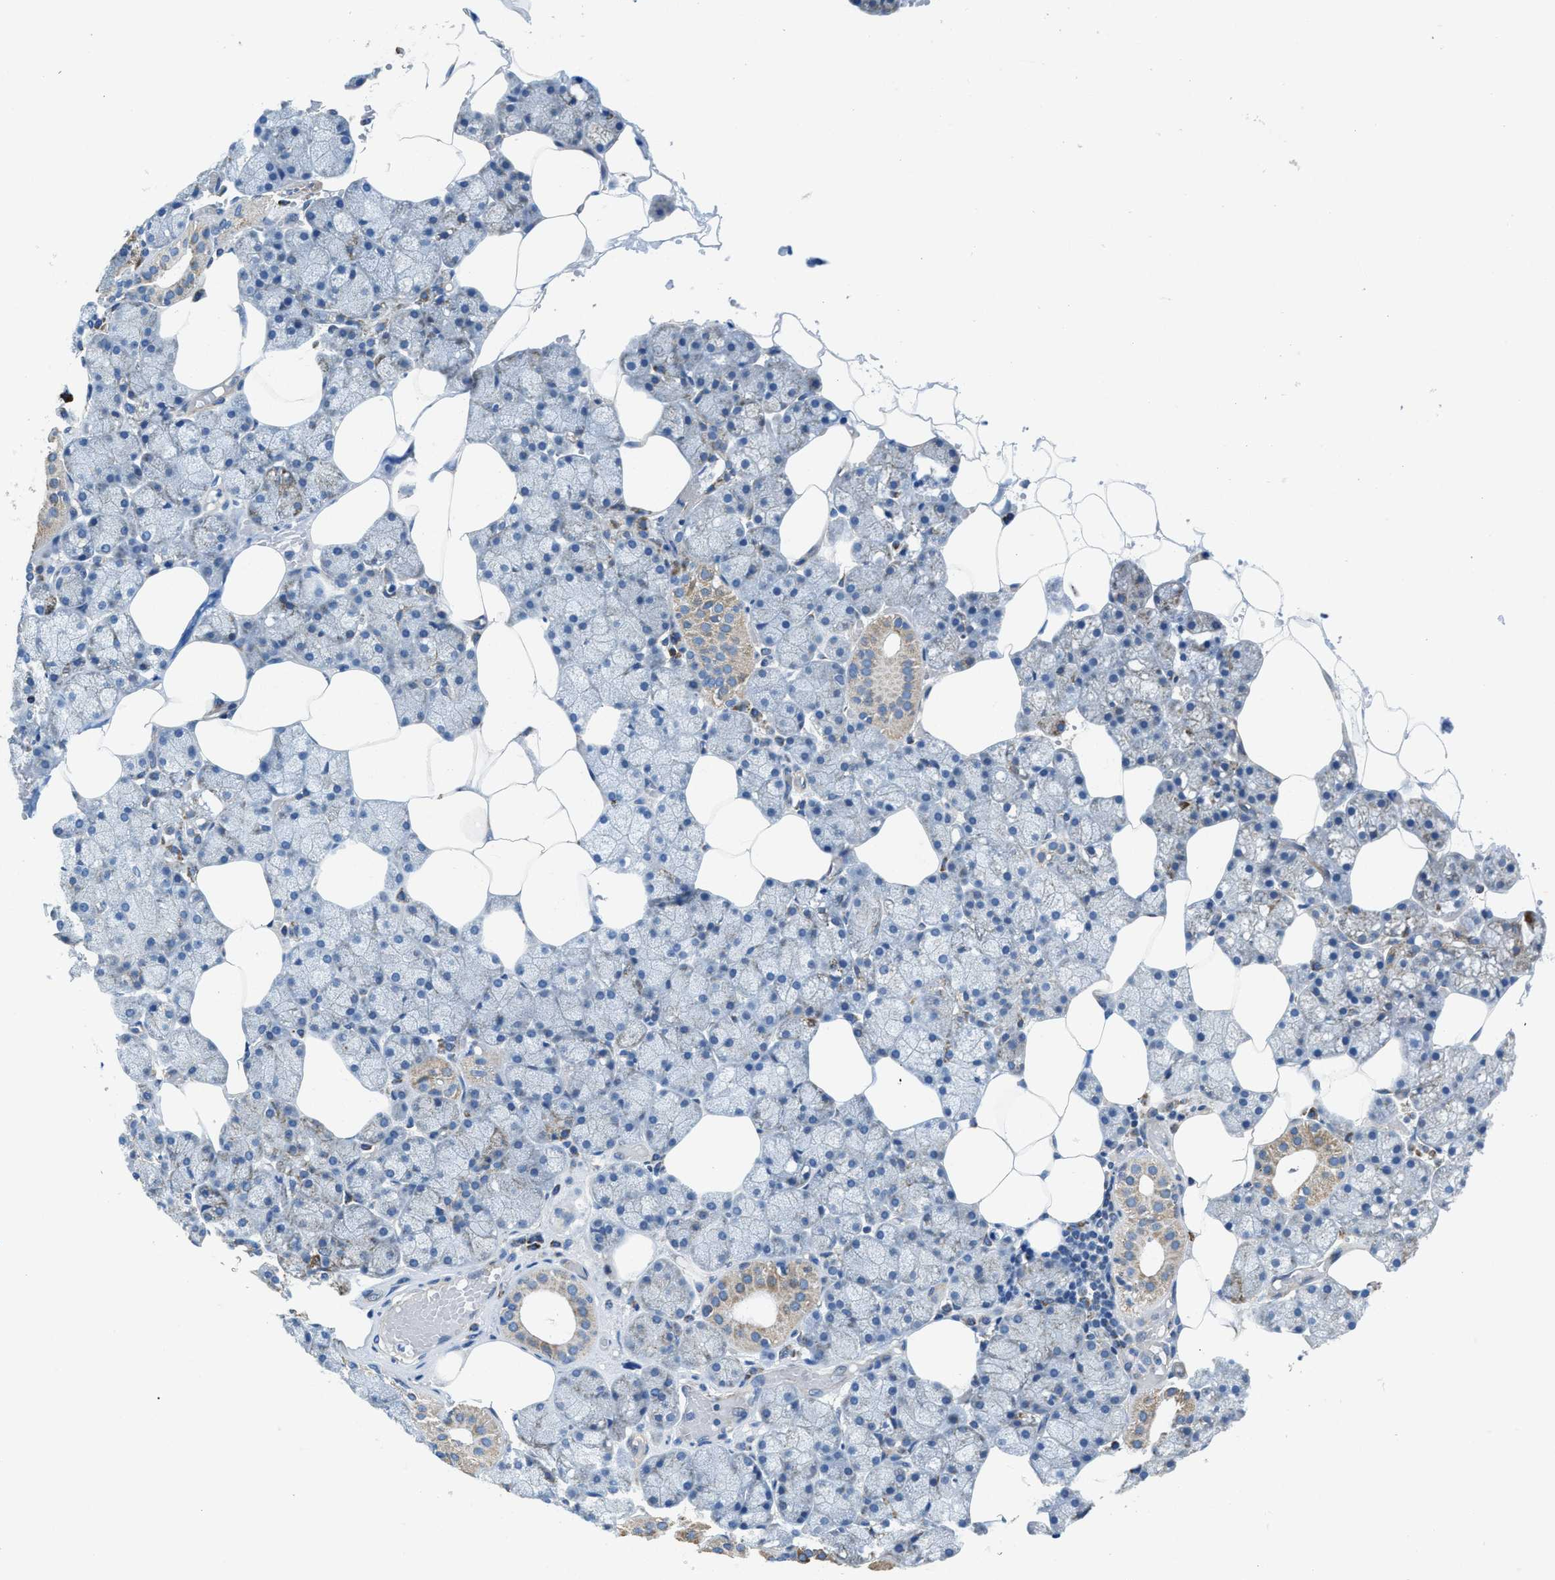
{"staining": {"intensity": "moderate", "quantity": "25%-75%", "location": "cytoplasmic/membranous"}, "tissue": "salivary gland", "cell_type": "Glandular cells", "image_type": "normal", "snomed": [{"axis": "morphology", "description": "Normal tissue, NOS"}, {"axis": "topography", "description": "Salivary gland"}], "caption": "Protein expression analysis of unremarkable human salivary gland reveals moderate cytoplasmic/membranous expression in approximately 25%-75% of glandular cells. The staining was performed using DAB to visualize the protein expression in brown, while the nuclei were stained in blue with hematoxylin (Magnification: 20x).", "gene": "STK33", "patient": {"sex": "male", "age": 62}}